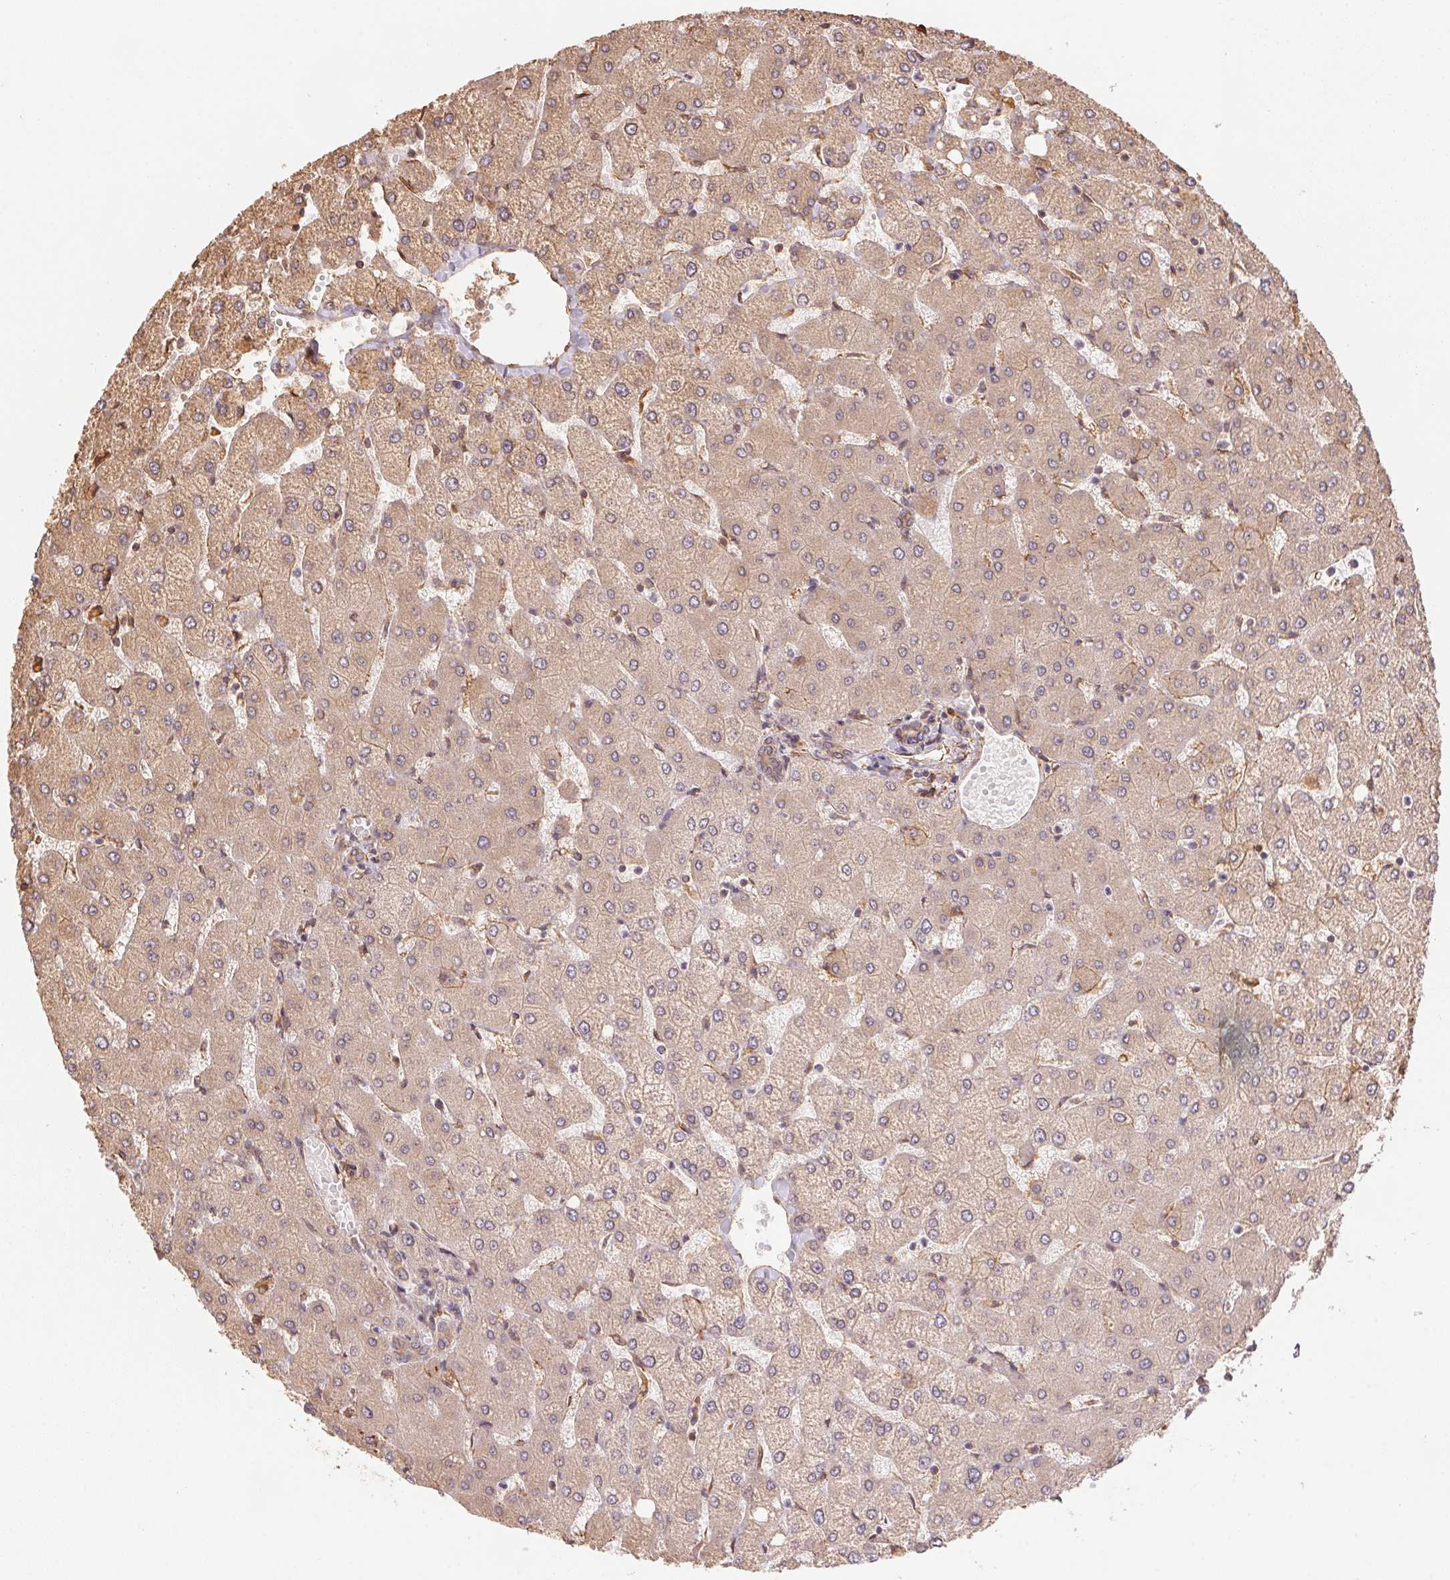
{"staining": {"intensity": "weak", "quantity": ">75%", "location": "cytoplasmic/membranous"}, "tissue": "liver", "cell_type": "Cholangiocytes", "image_type": "normal", "snomed": [{"axis": "morphology", "description": "Normal tissue, NOS"}, {"axis": "topography", "description": "Liver"}], "caption": "Immunohistochemistry staining of normal liver, which displays low levels of weak cytoplasmic/membranous expression in approximately >75% of cholangiocytes indicating weak cytoplasmic/membranous protein staining. The staining was performed using DAB (3,3'-diaminobenzidine) (brown) for protein detection and nuclei were counterstained in hematoxylin (blue).", "gene": "C6orf163", "patient": {"sex": "female", "age": 54}}